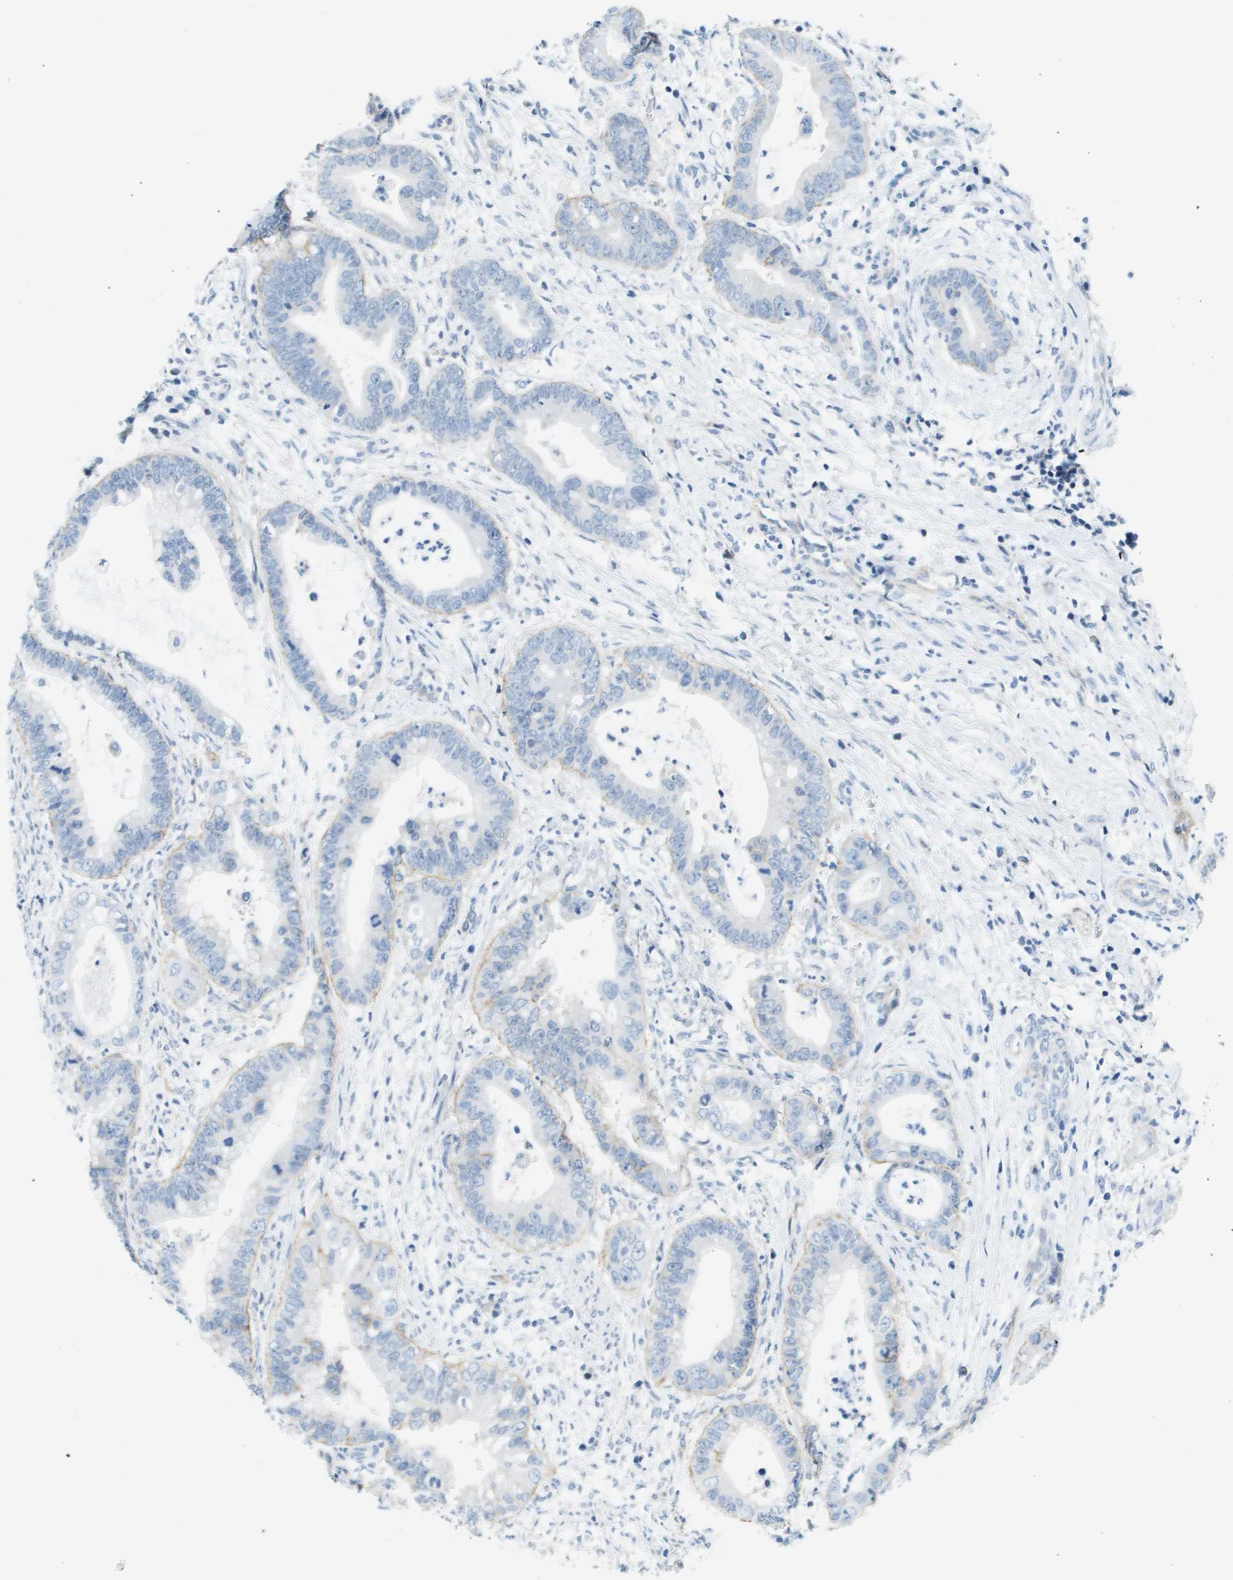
{"staining": {"intensity": "weak", "quantity": "<25%", "location": "cytoplasmic/membranous"}, "tissue": "cervical cancer", "cell_type": "Tumor cells", "image_type": "cancer", "snomed": [{"axis": "morphology", "description": "Adenocarcinoma, NOS"}, {"axis": "topography", "description": "Cervix"}], "caption": "A micrograph of human cervical cancer is negative for staining in tumor cells.", "gene": "ITGA6", "patient": {"sex": "female", "age": 44}}